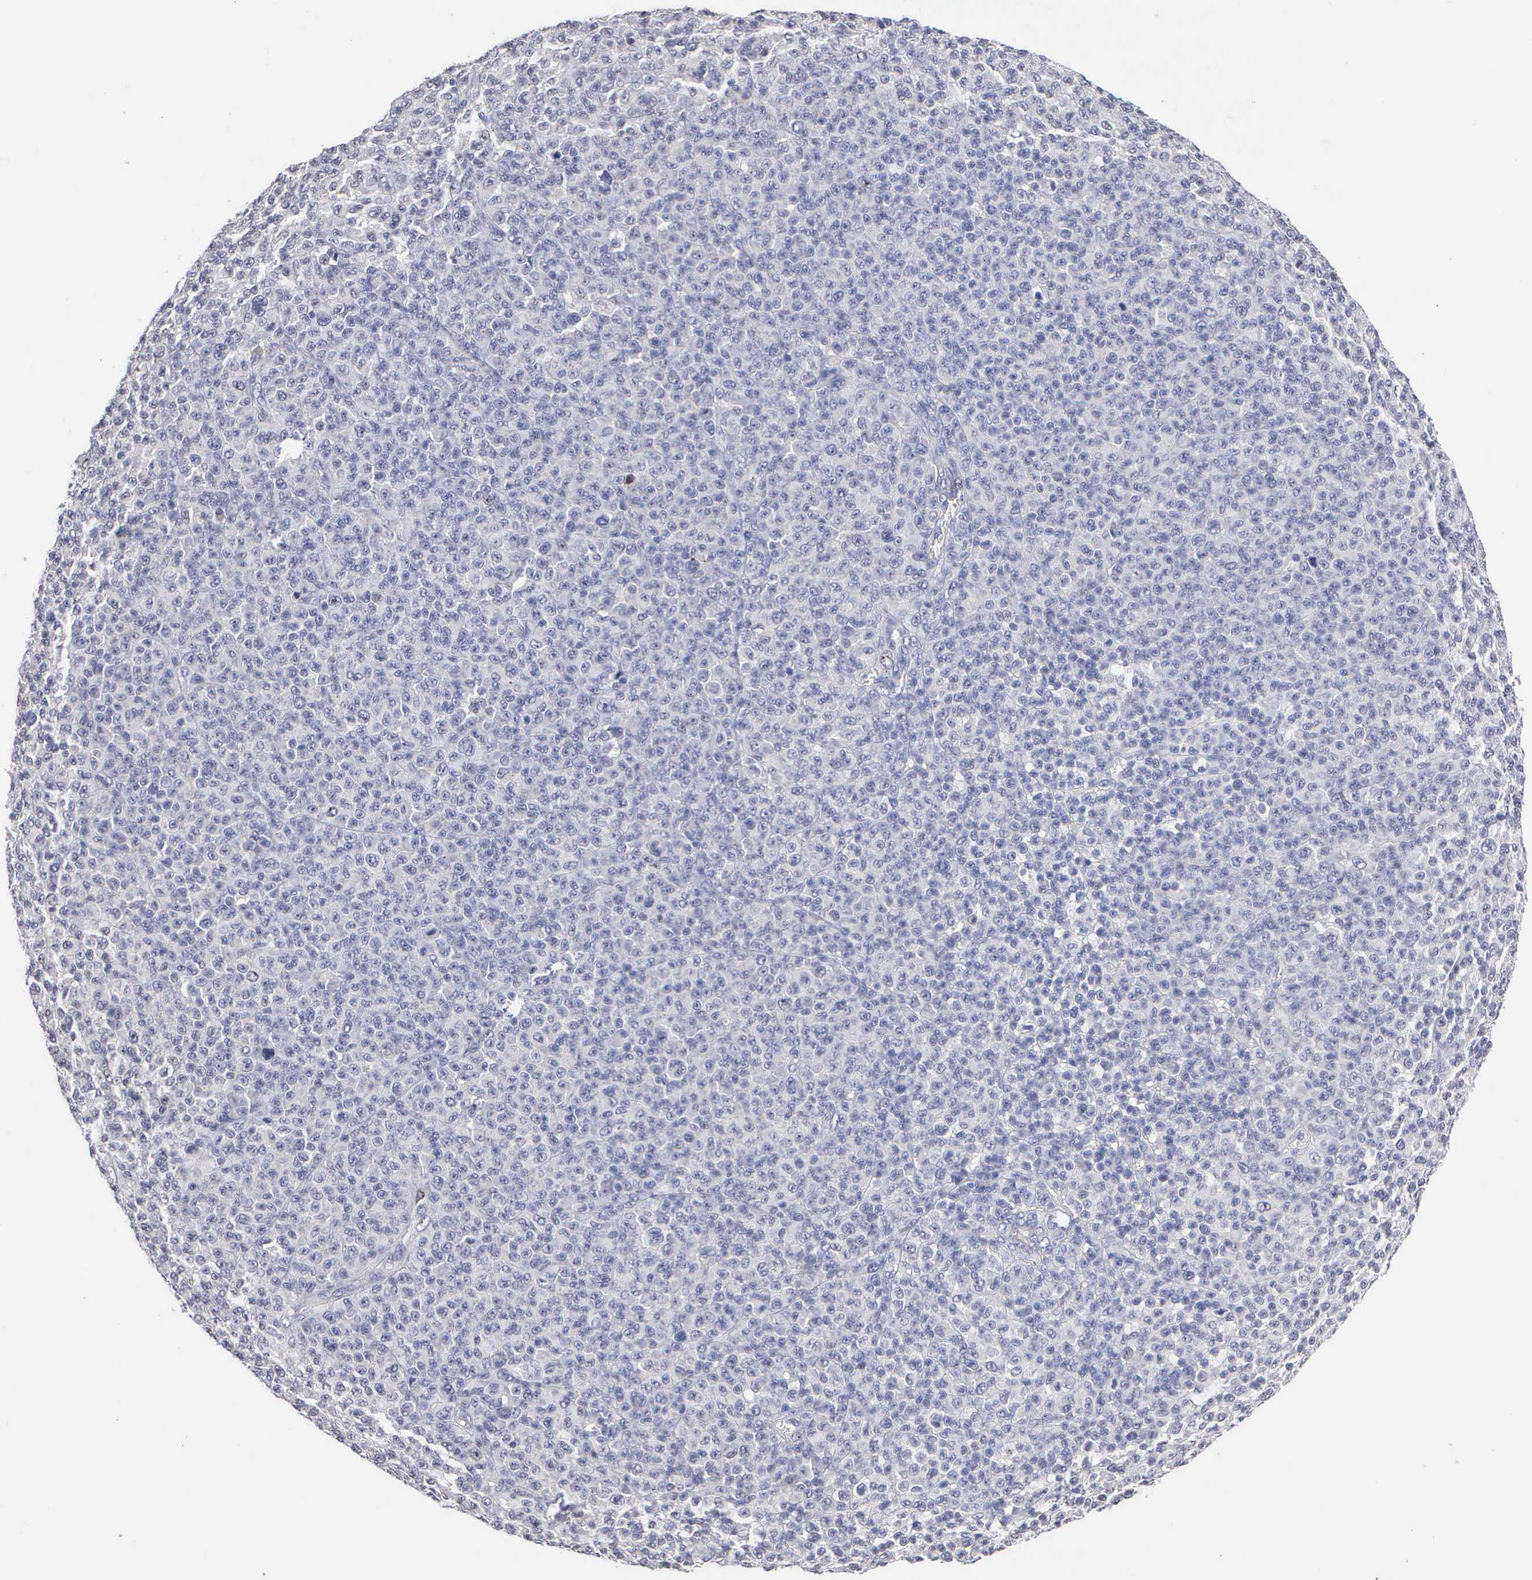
{"staining": {"intensity": "negative", "quantity": "none", "location": "none"}, "tissue": "melanoma", "cell_type": "Tumor cells", "image_type": "cancer", "snomed": [{"axis": "morphology", "description": "Malignant melanoma, Metastatic site"}, {"axis": "topography", "description": "Skin"}], "caption": "Malignant melanoma (metastatic site) was stained to show a protein in brown. There is no significant positivity in tumor cells. The staining is performed using DAB brown chromogen with nuclei counter-stained in using hematoxylin.", "gene": "KDM6A", "patient": {"sex": "male", "age": 32}}